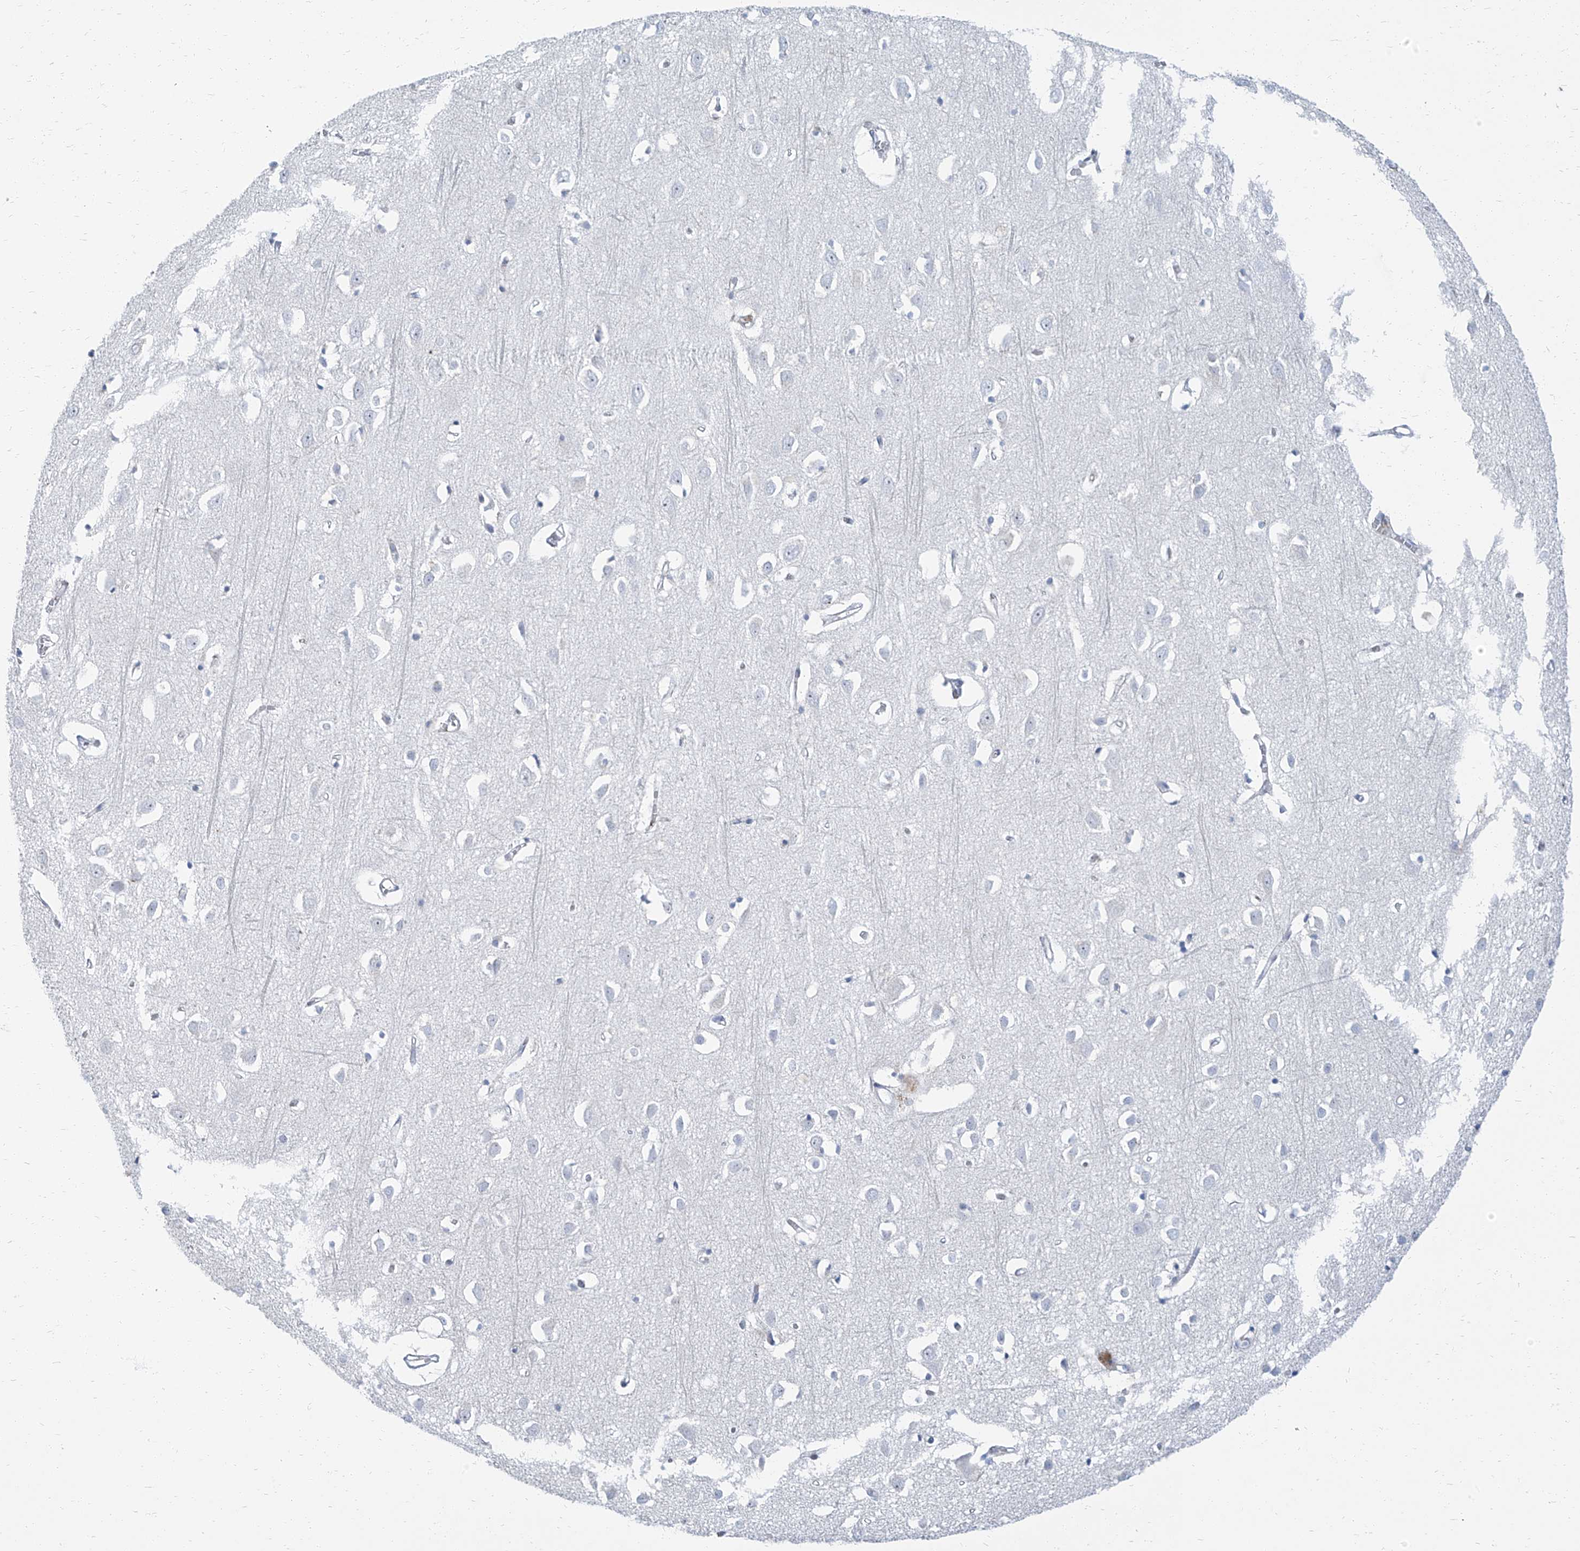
{"staining": {"intensity": "negative", "quantity": "none", "location": "none"}, "tissue": "cerebral cortex", "cell_type": "Endothelial cells", "image_type": "normal", "snomed": [{"axis": "morphology", "description": "Normal tissue, NOS"}, {"axis": "topography", "description": "Cerebral cortex"}], "caption": "The micrograph exhibits no staining of endothelial cells in unremarkable cerebral cortex. The staining was performed using DAB (3,3'-diaminobenzidine) to visualize the protein expression in brown, while the nuclei were stained in blue with hematoxylin (Magnification: 20x).", "gene": "TXLNB", "patient": {"sex": "female", "age": 64}}